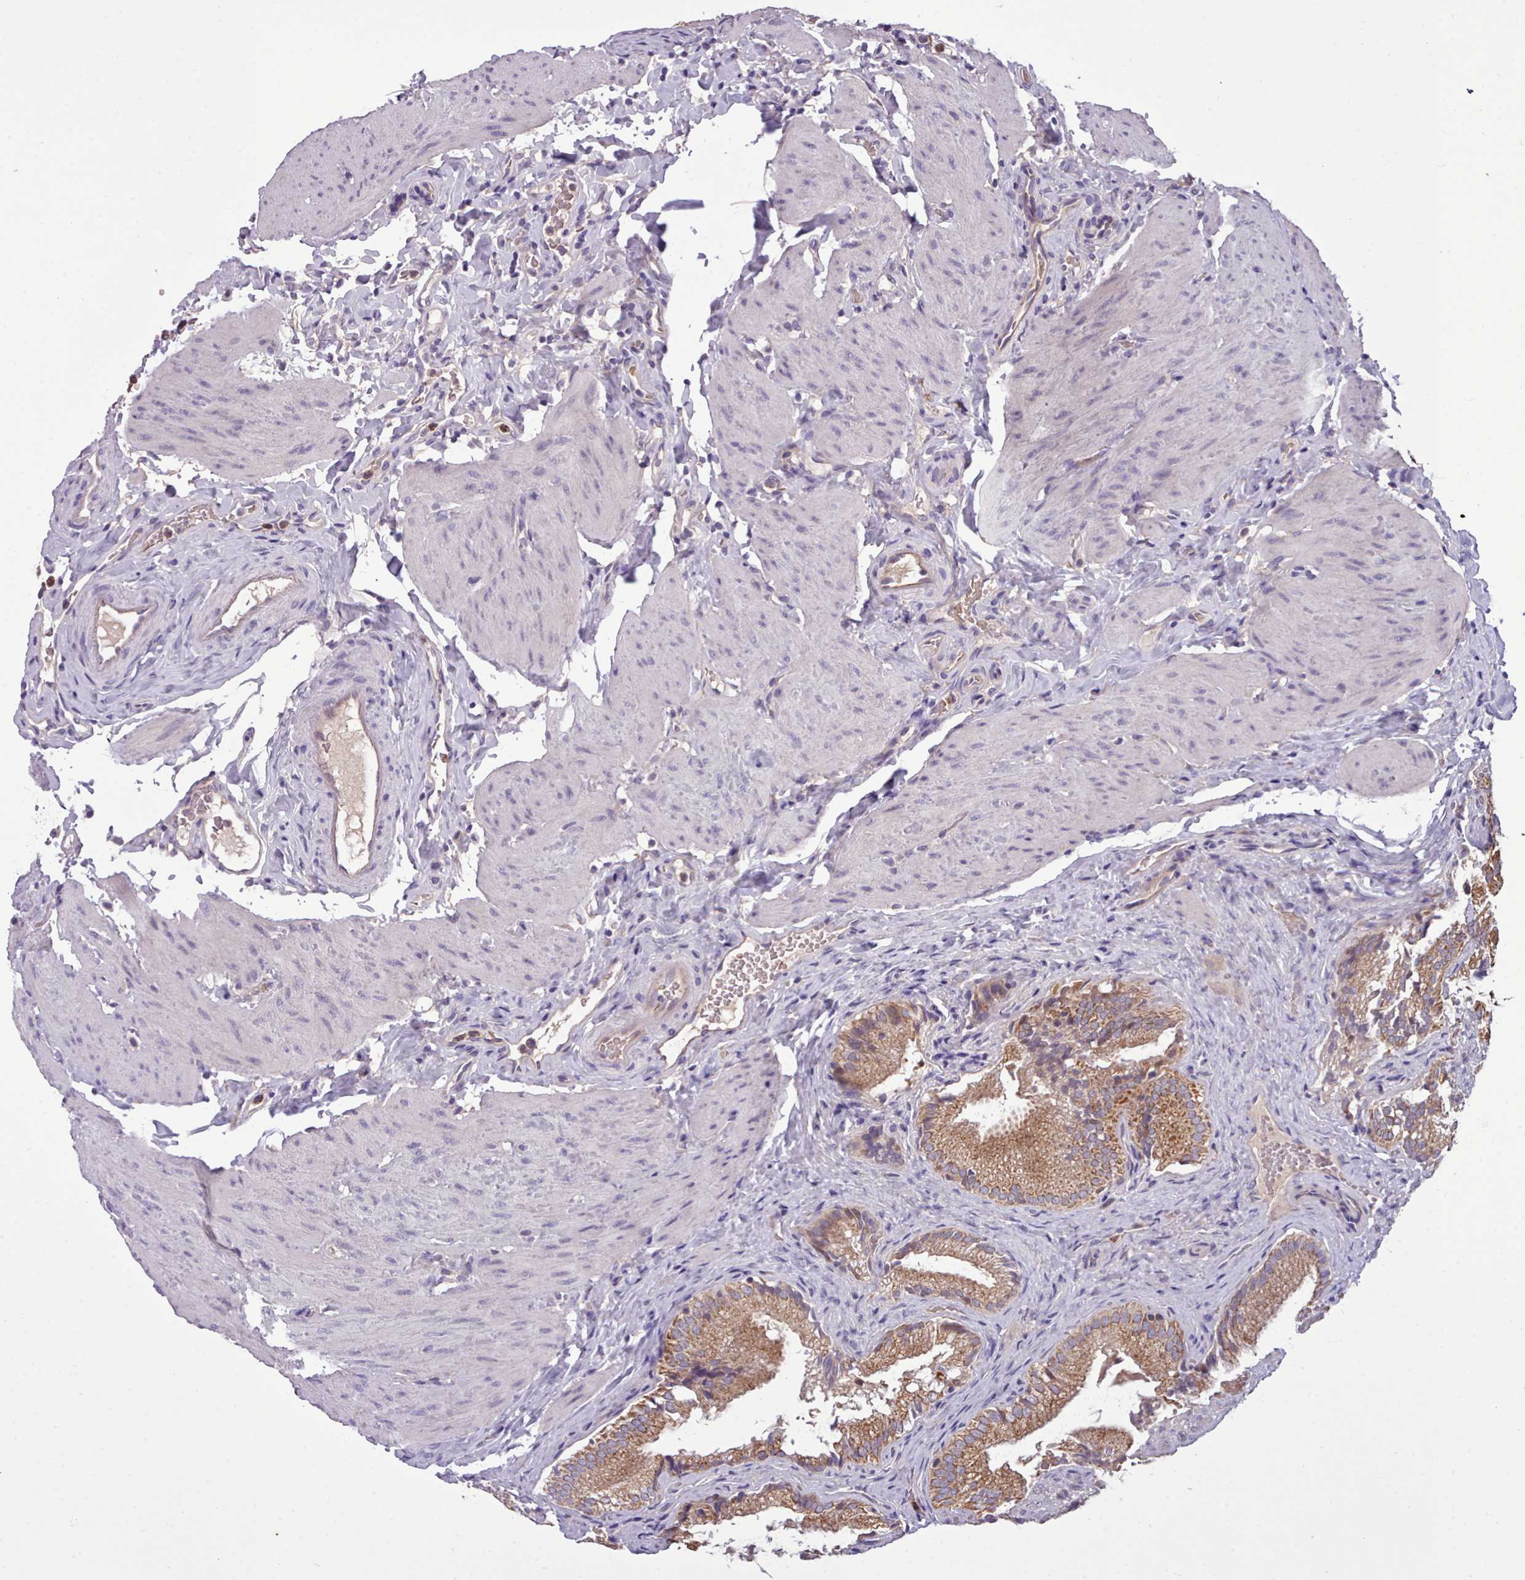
{"staining": {"intensity": "moderate", "quantity": ">75%", "location": "cytoplasmic/membranous"}, "tissue": "gallbladder", "cell_type": "Glandular cells", "image_type": "normal", "snomed": [{"axis": "morphology", "description": "Normal tissue, NOS"}, {"axis": "topography", "description": "Gallbladder"}], "caption": "Immunohistochemical staining of normal gallbladder exhibits moderate cytoplasmic/membranous protein positivity in about >75% of glandular cells. The protein of interest is shown in brown color, while the nuclei are stained blue.", "gene": "KCTD16", "patient": {"sex": "female", "age": 30}}